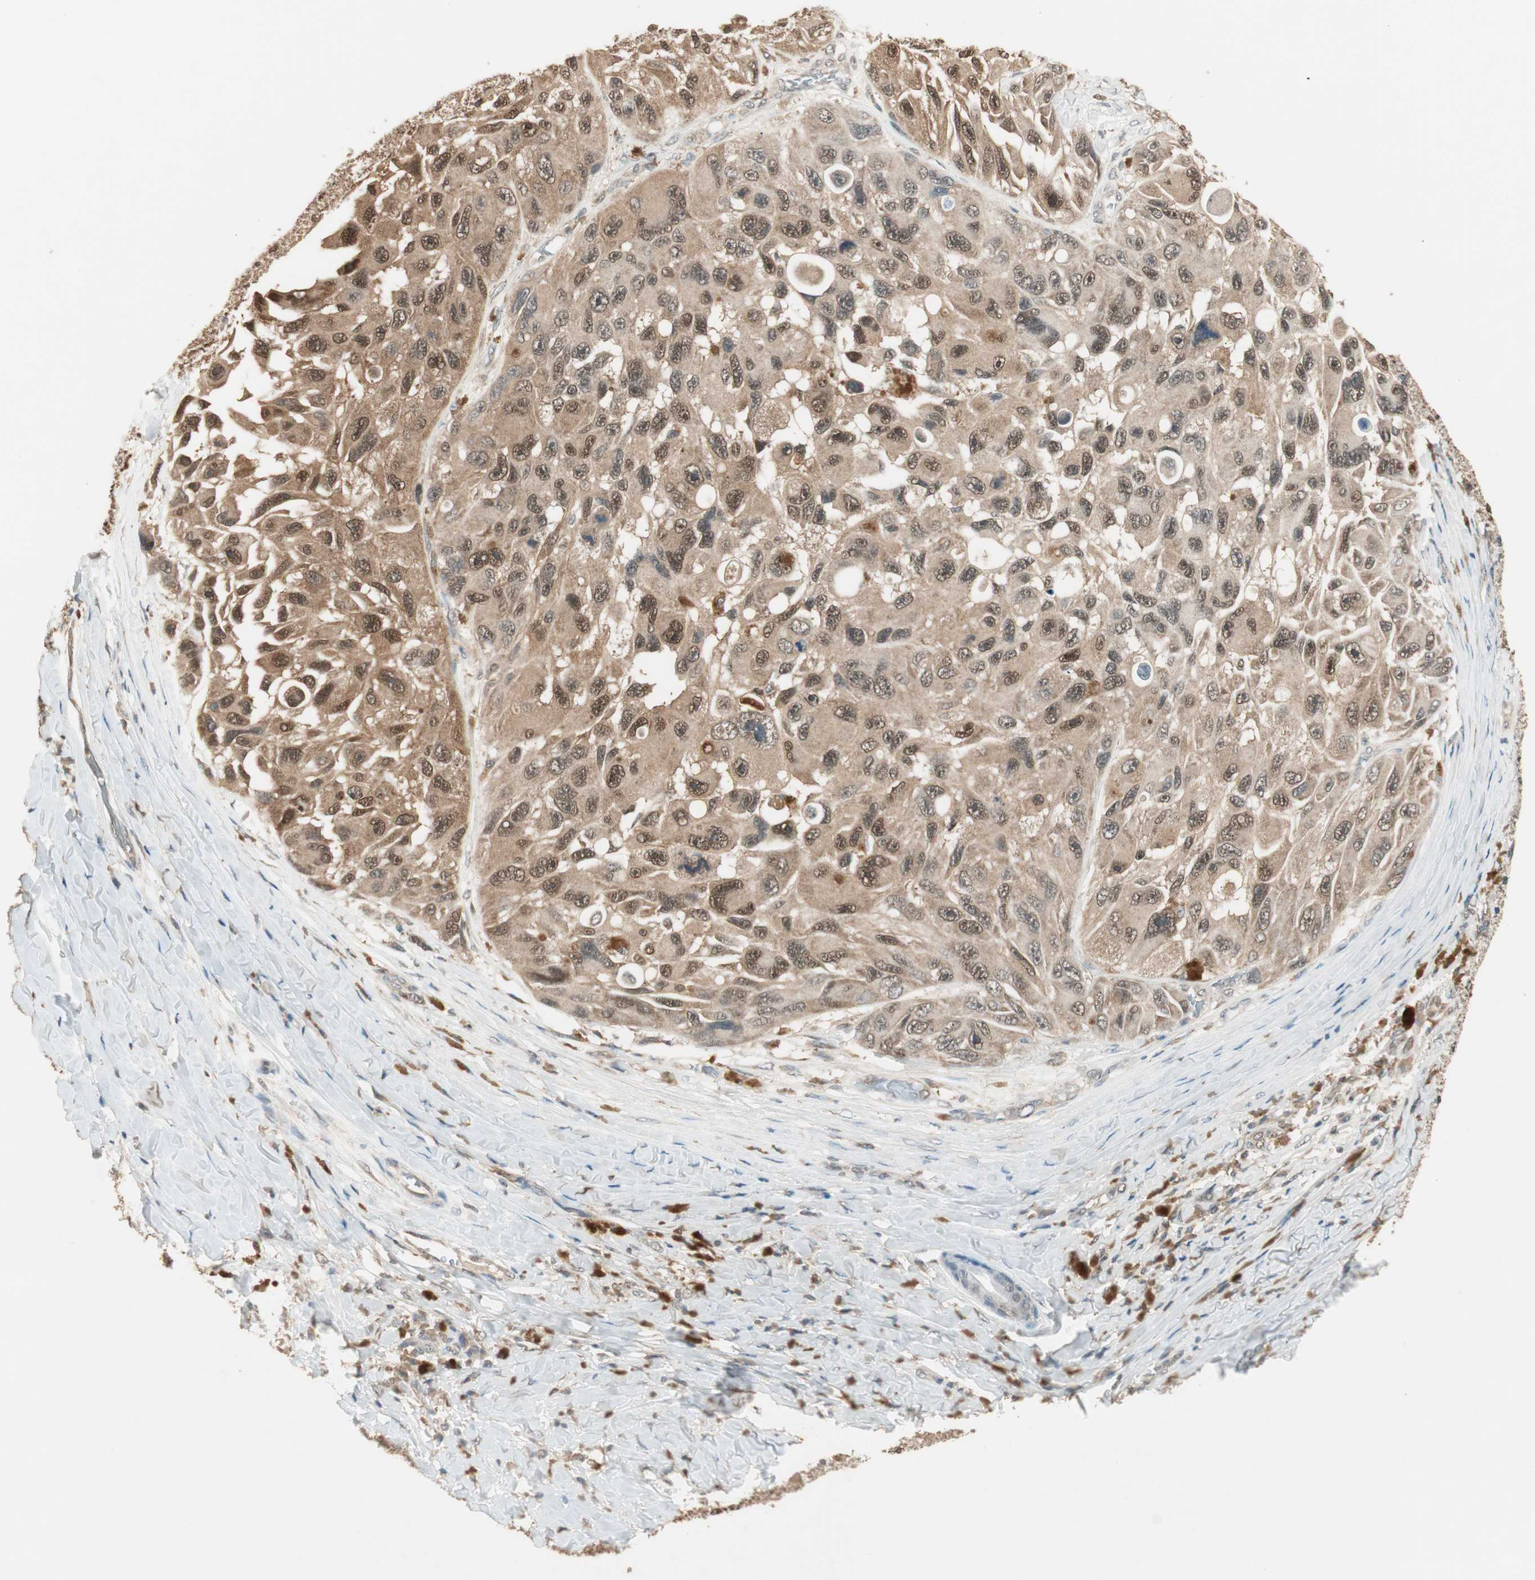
{"staining": {"intensity": "moderate", "quantity": ">75%", "location": "cytoplasmic/membranous,nuclear"}, "tissue": "melanoma", "cell_type": "Tumor cells", "image_type": "cancer", "snomed": [{"axis": "morphology", "description": "Malignant melanoma, NOS"}, {"axis": "topography", "description": "Skin"}], "caption": "The micrograph shows a brown stain indicating the presence of a protein in the cytoplasmic/membranous and nuclear of tumor cells in melanoma.", "gene": "USP5", "patient": {"sex": "female", "age": 73}}